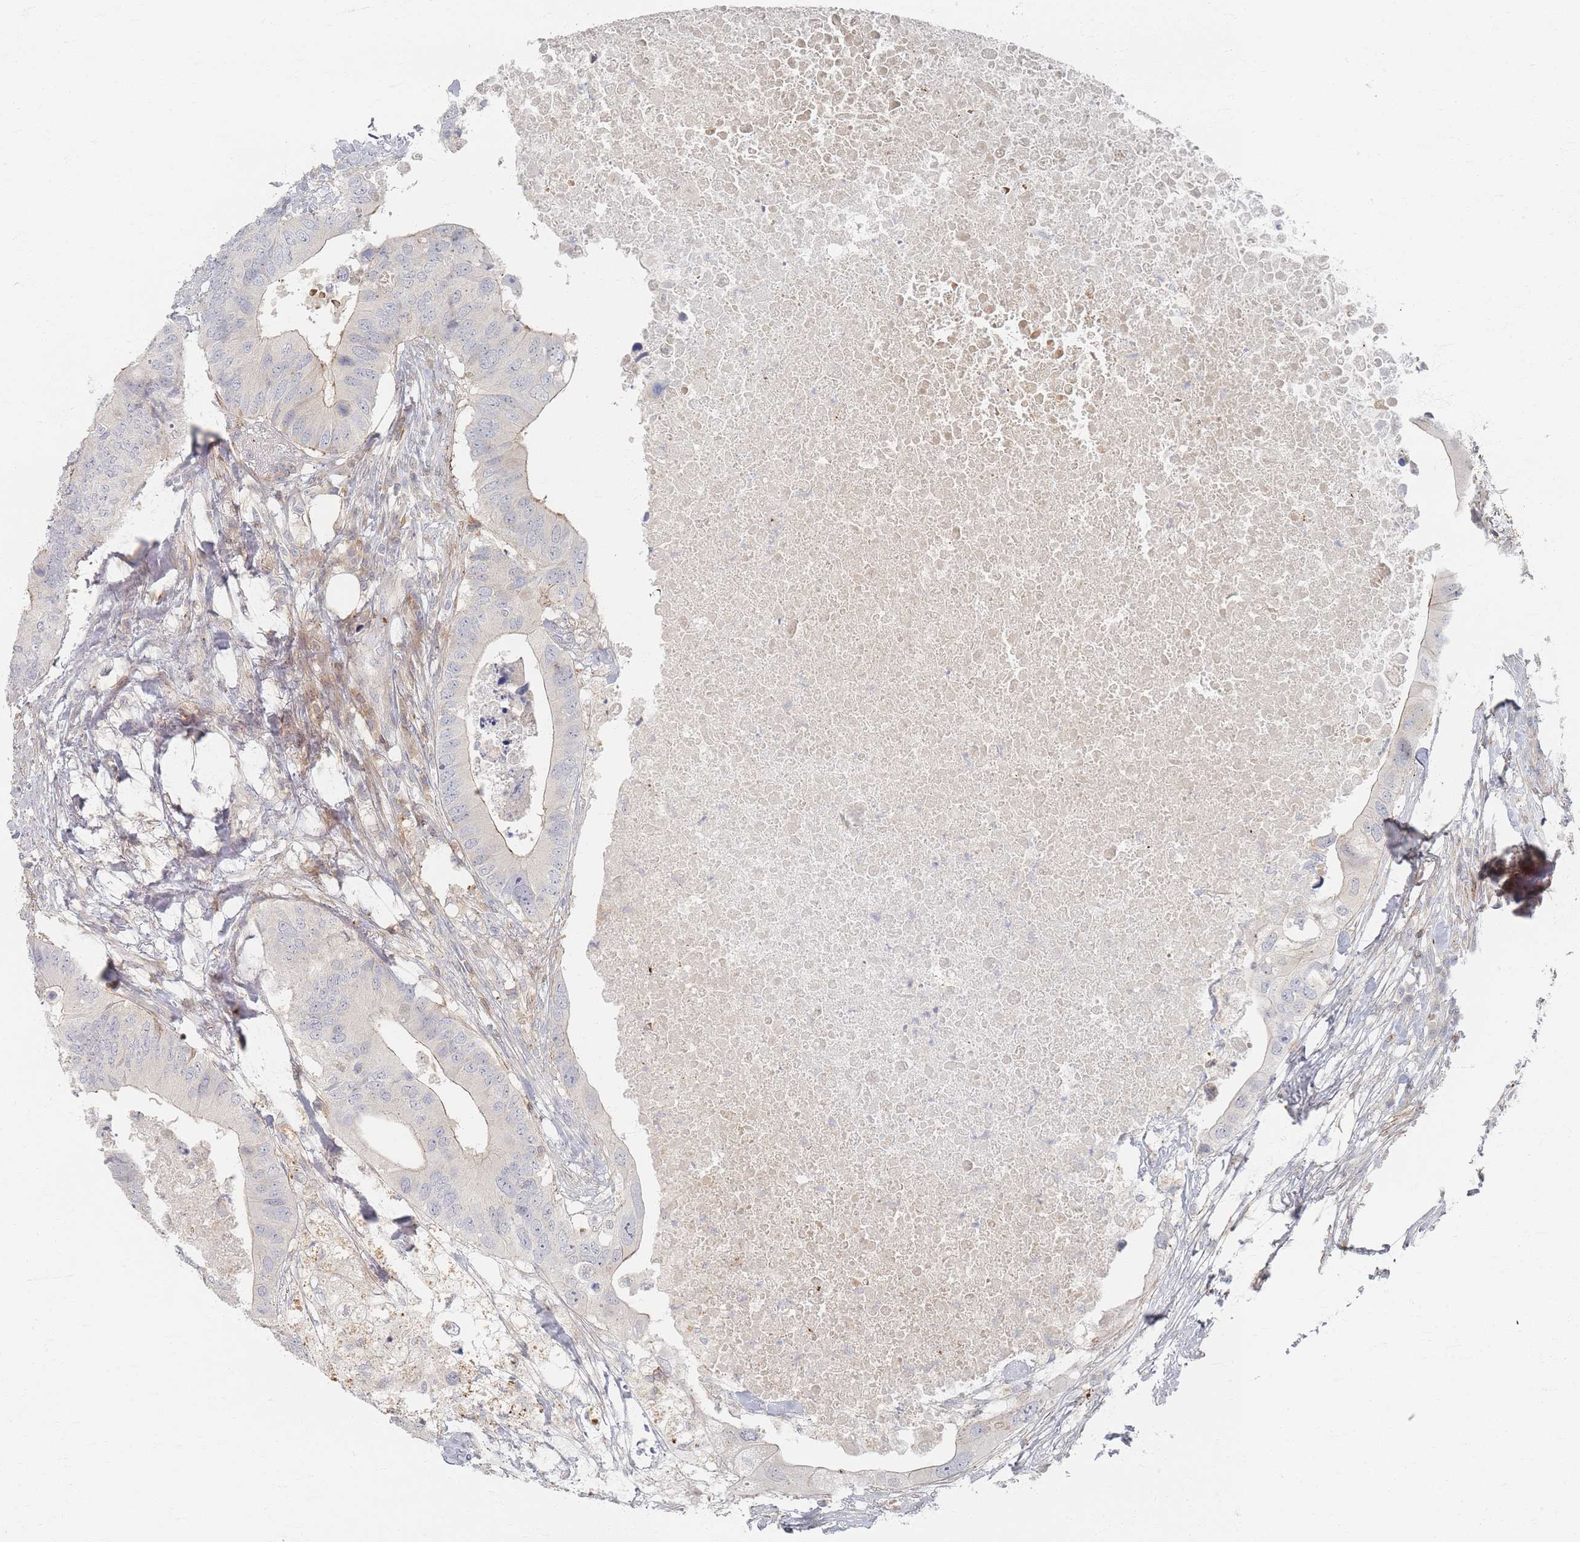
{"staining": {"intensity": "weak", "quantity": "<25%", "location": "cytoplasmic/membranous"}, "tissue": "colorectal cancer", "cell_type": "Tumor cells", "image_type": "cancer", "snomed": [{"axis": "morphology", "description": "Adenocarcinoma, NOS"}, {"axis": "topography", "description": "Colon"}], "caption": "There is no significant staining in tumor cells of colorectal adenocarcinoma.", "gene": "ZNF852", "patient": {"sex": "male", "age": 71}}